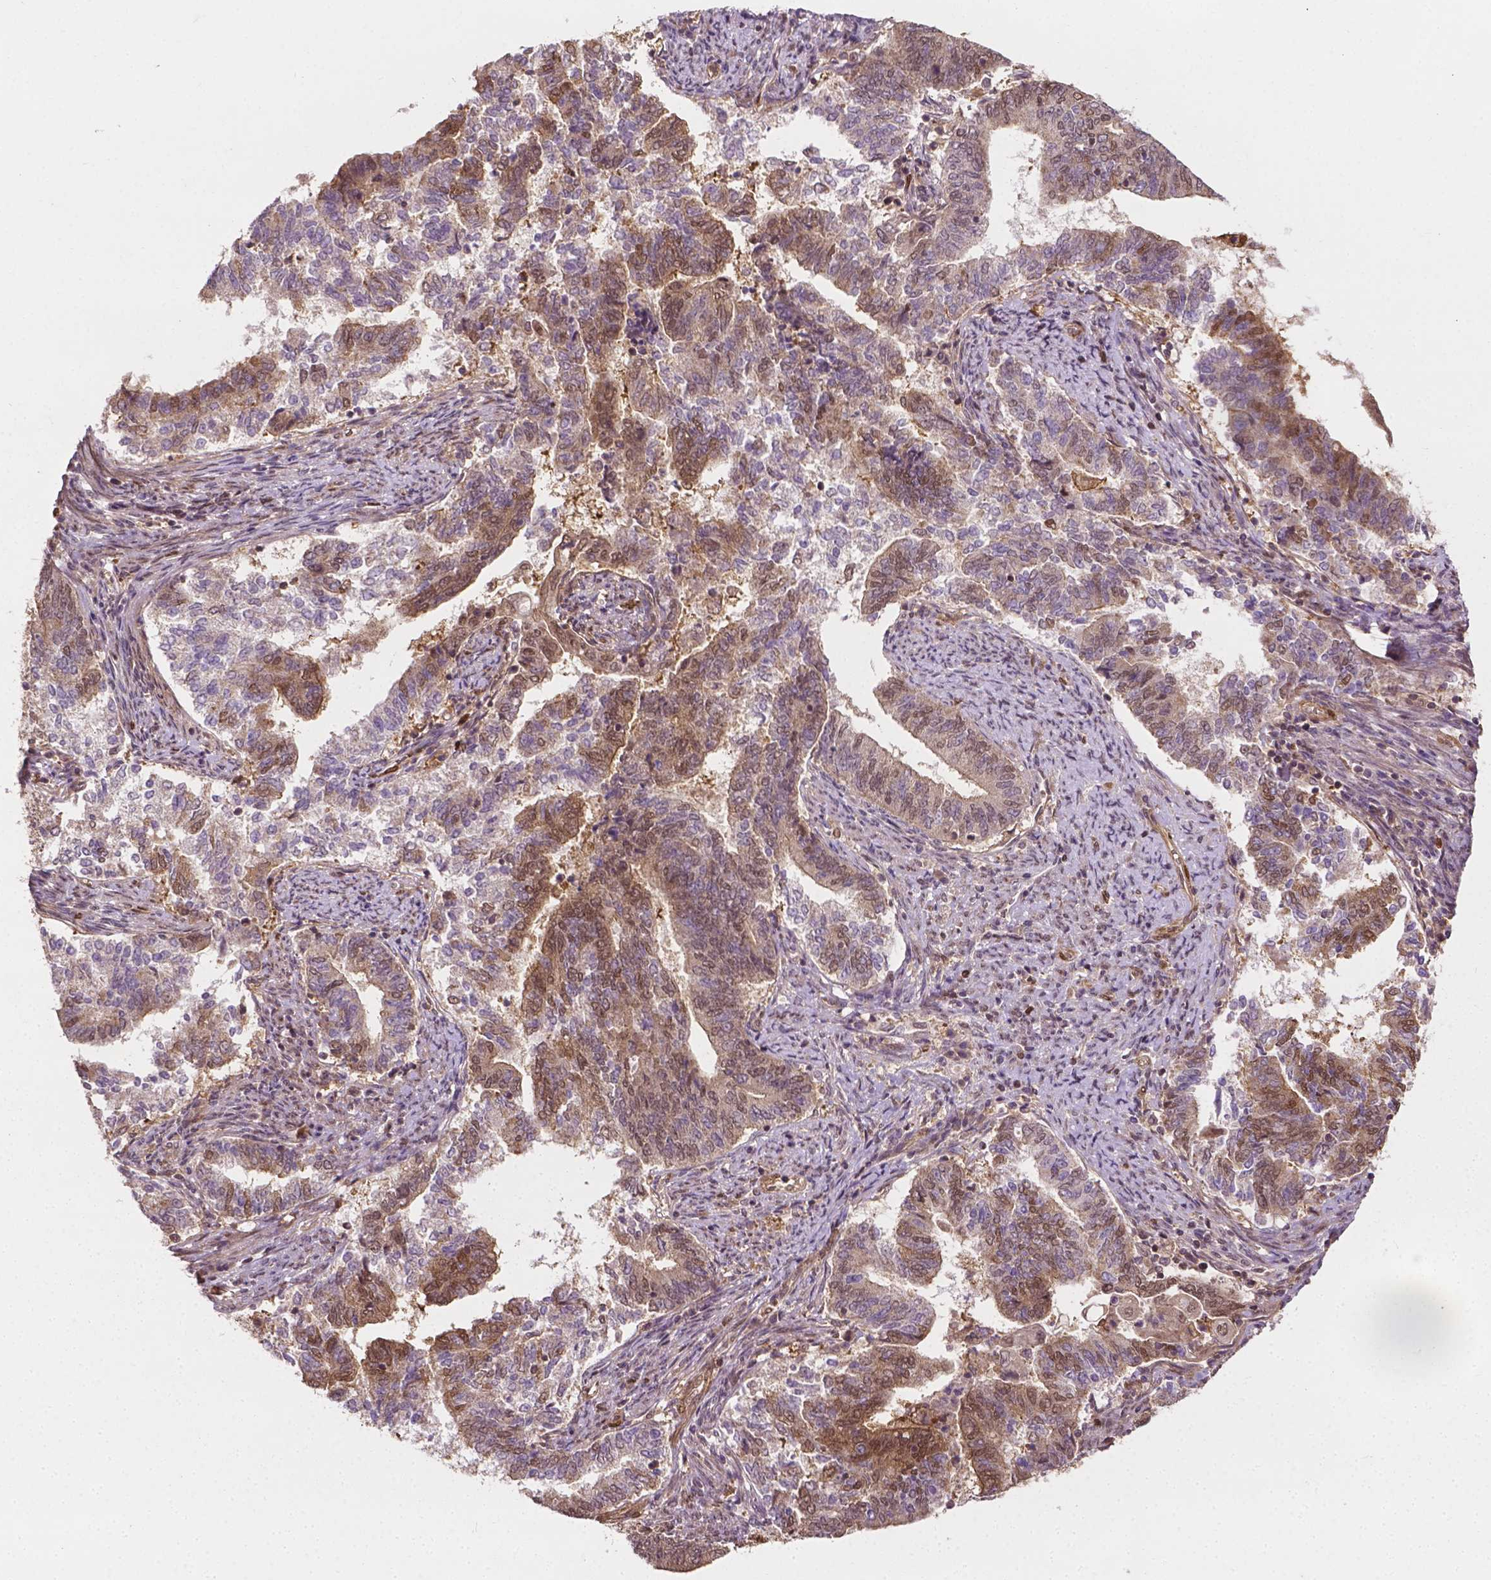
{"staining": {"intensity": "moderate", "quantity": "<25%", "location": "cytoplasmic/membranous,nuclear"}, "tissue": "endometrial cancer", "cell_type": "Tumor cells", "image_type": "cancer", "snomed": [{"axis": "morphology", "description": "Adenocarcinoma, NOS"}, {"axis": "topography", "description": "Endometrium"}], "caption": "IHC of adenocarcinoma (endometrial) displays low levels of moderate cytoplasmic/membranous and nuclear expression in about <25% of tumor cells.", "gene": "YAP1", "patient": {"sex": "female", "age": 65}}